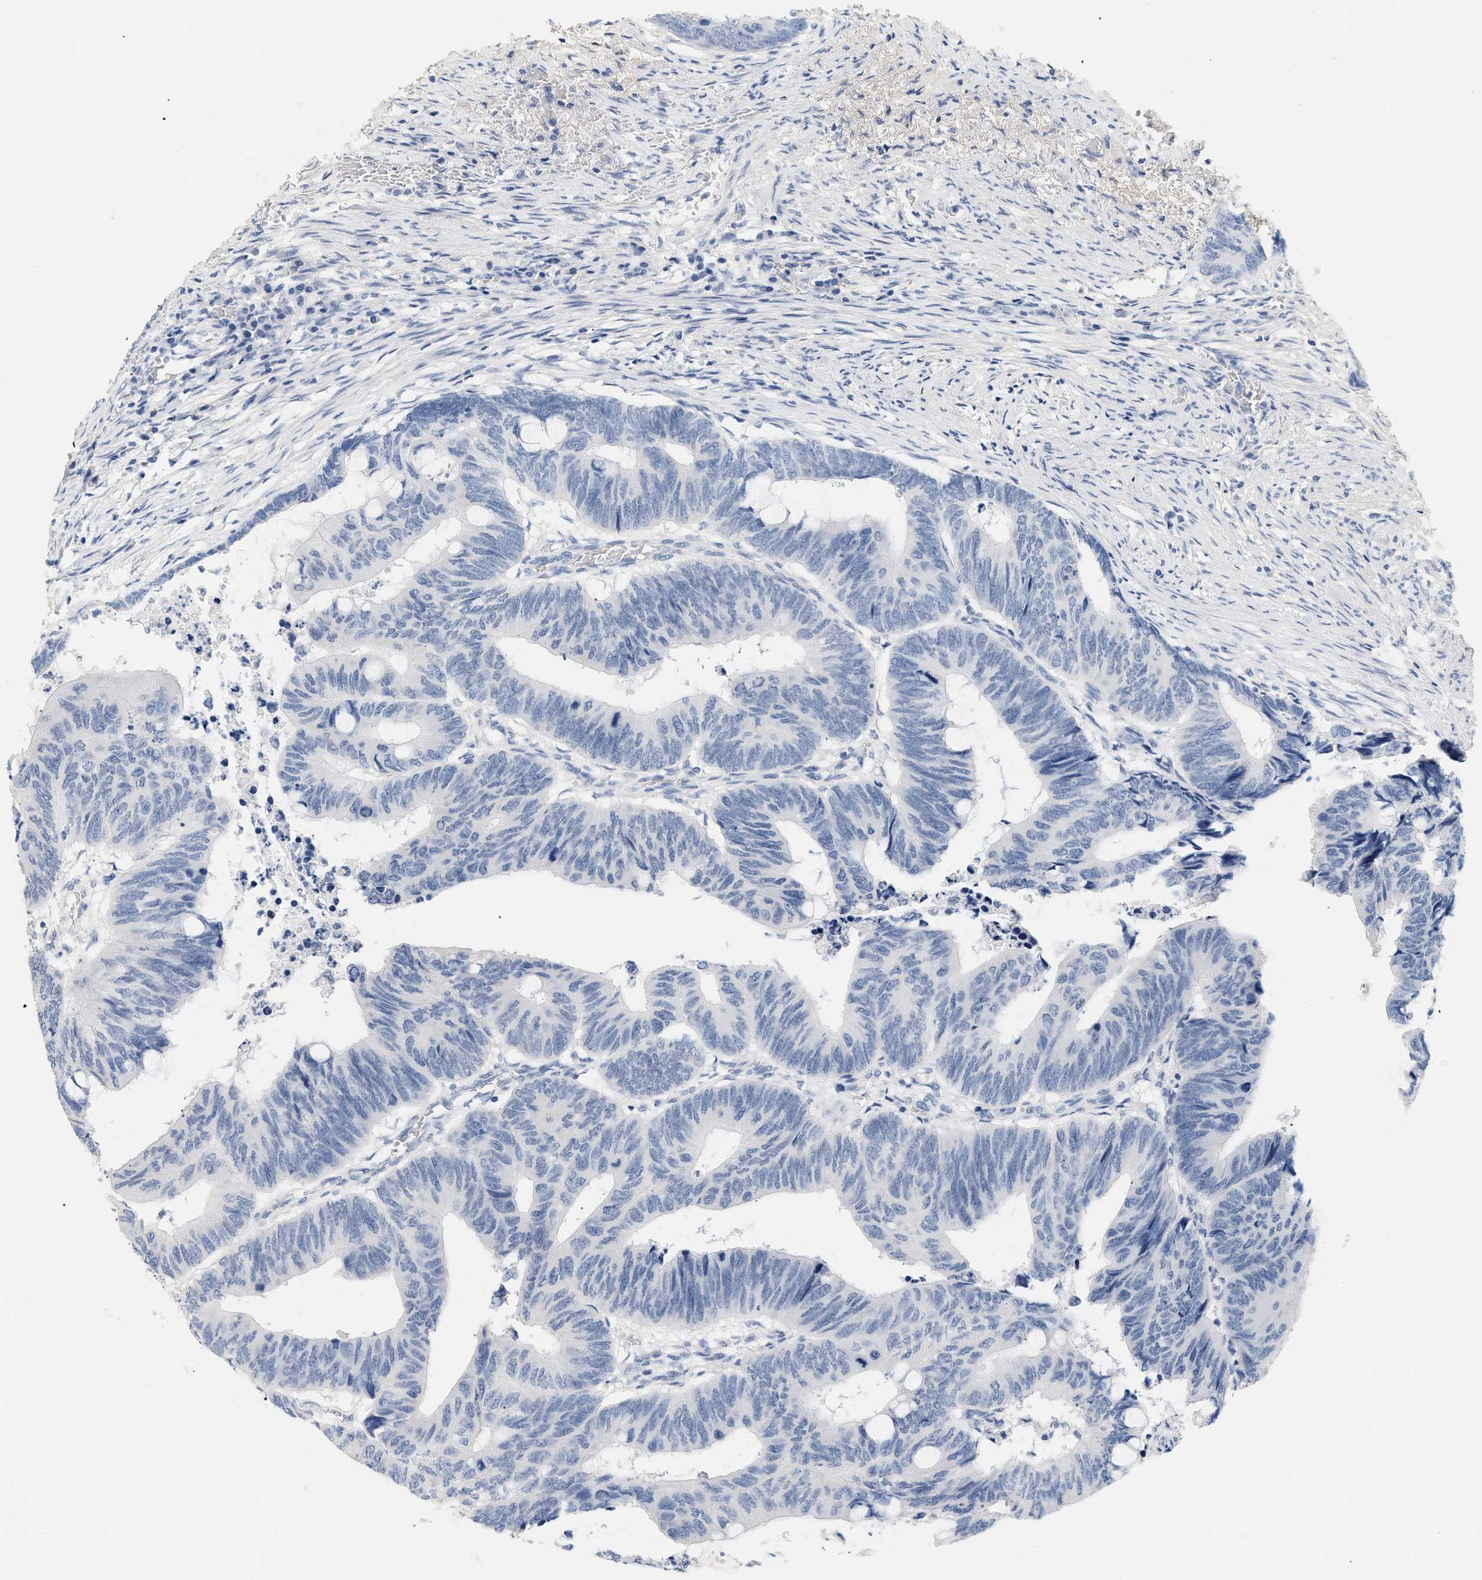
{"staining": {"intensity": "negative", "quantity": "none", "location": "none"}, "tissue": "colorectal cancer", "cell_type": "Tumor cells", "image_type": "cancer", "snomed": [{"axis": "morphology", "description": "Normal tissue, NOS"}, {"axis": "morphology", "description": "Adenocarcinoma, NOS"}, {"axis": "topography", "description": "Rectum"}, {"axis": "topography", "description": "Peripheral nerve tissue"}], "caption": "A histopathology image of colorectal adenocarcinoma stained for a protein reveals no brown staining in tumor cells. (Immunohistochemistry (ihc), brightfield microscopy, high magnification).", "gene": "CFH", "patient": {"sex": "male", "age": 92}}